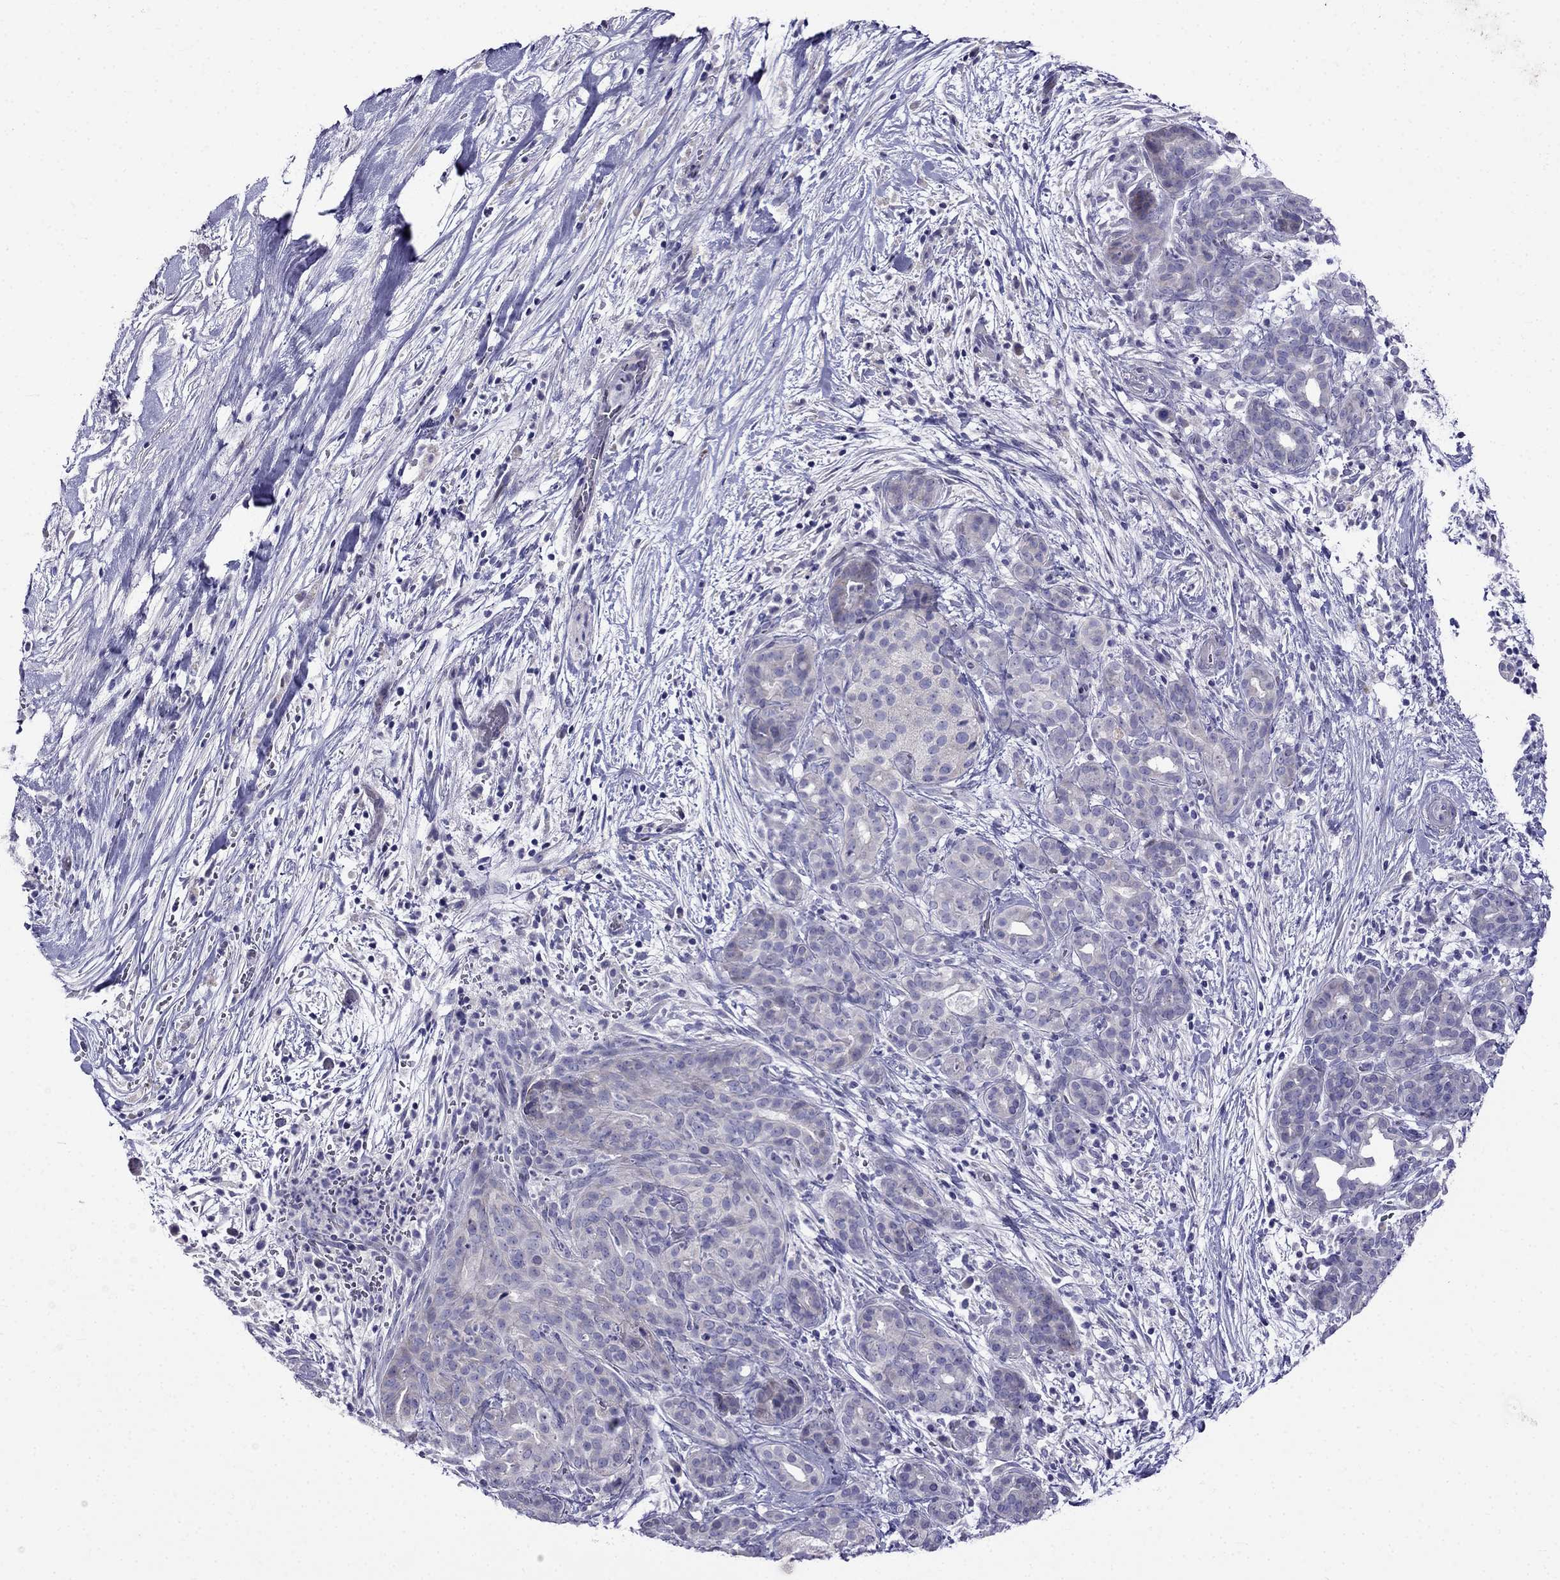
{"staining": {"intensity": "negative", "quantity": "none", "location": "none"}, "tissue": "pancreatic cancer", "cell_type": "Tumor cells", "image_type": "cancer", "snomed": [{"axis": "morphology", "description": "Adenocarcinoma, NOS"}, {"axis": "topography", "description": "Pancreas"}], "caption": "Adenocarcinoma (pancreatic) stained for a protein using immunohistochemistry exhibits no positivity tumor cells.", "gene": "PATE1", "patient": {"sex": "male", "age": 44}}